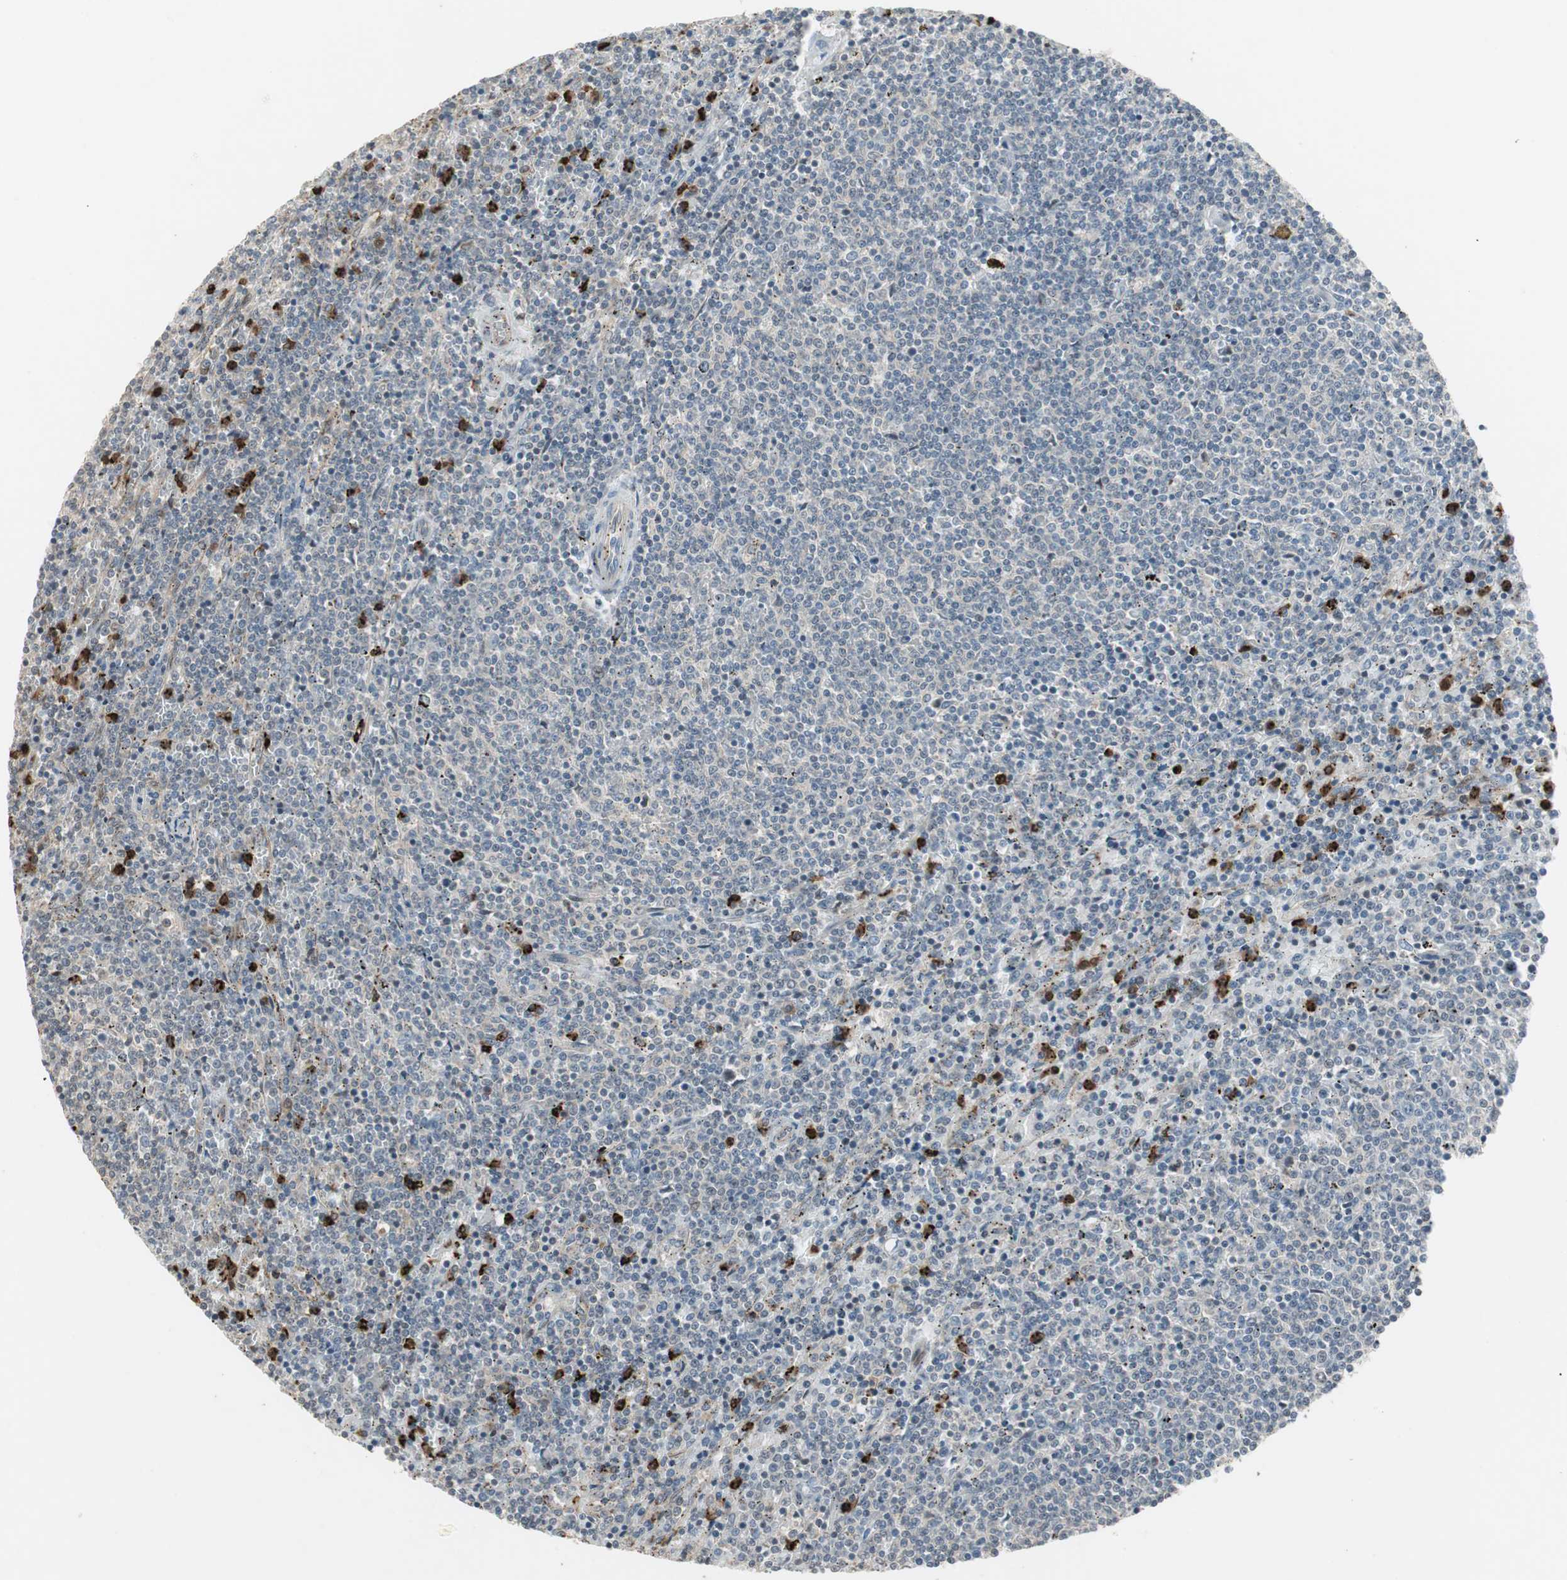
{"staining": {"intensity": "negative", "quantity": "none", "location": "none"}, "tissue": "lymphoma", "cell_type": "Tumor cells", "image_type": "cancer", "snomed": [{"axis": "morphology", "description": "Malignant lymphoma, non-Hodgkin's type, Low grade"}, {"axis": "topography", "description": "Spleen"}], "caption": "DAB (3,3'-diaminobenzidine) immunohistochemical staining of human lymphoma reveals no significant staining in tumor cells.", "gene": "SNX4", "patient": {"sex": "female", "age": 50}}